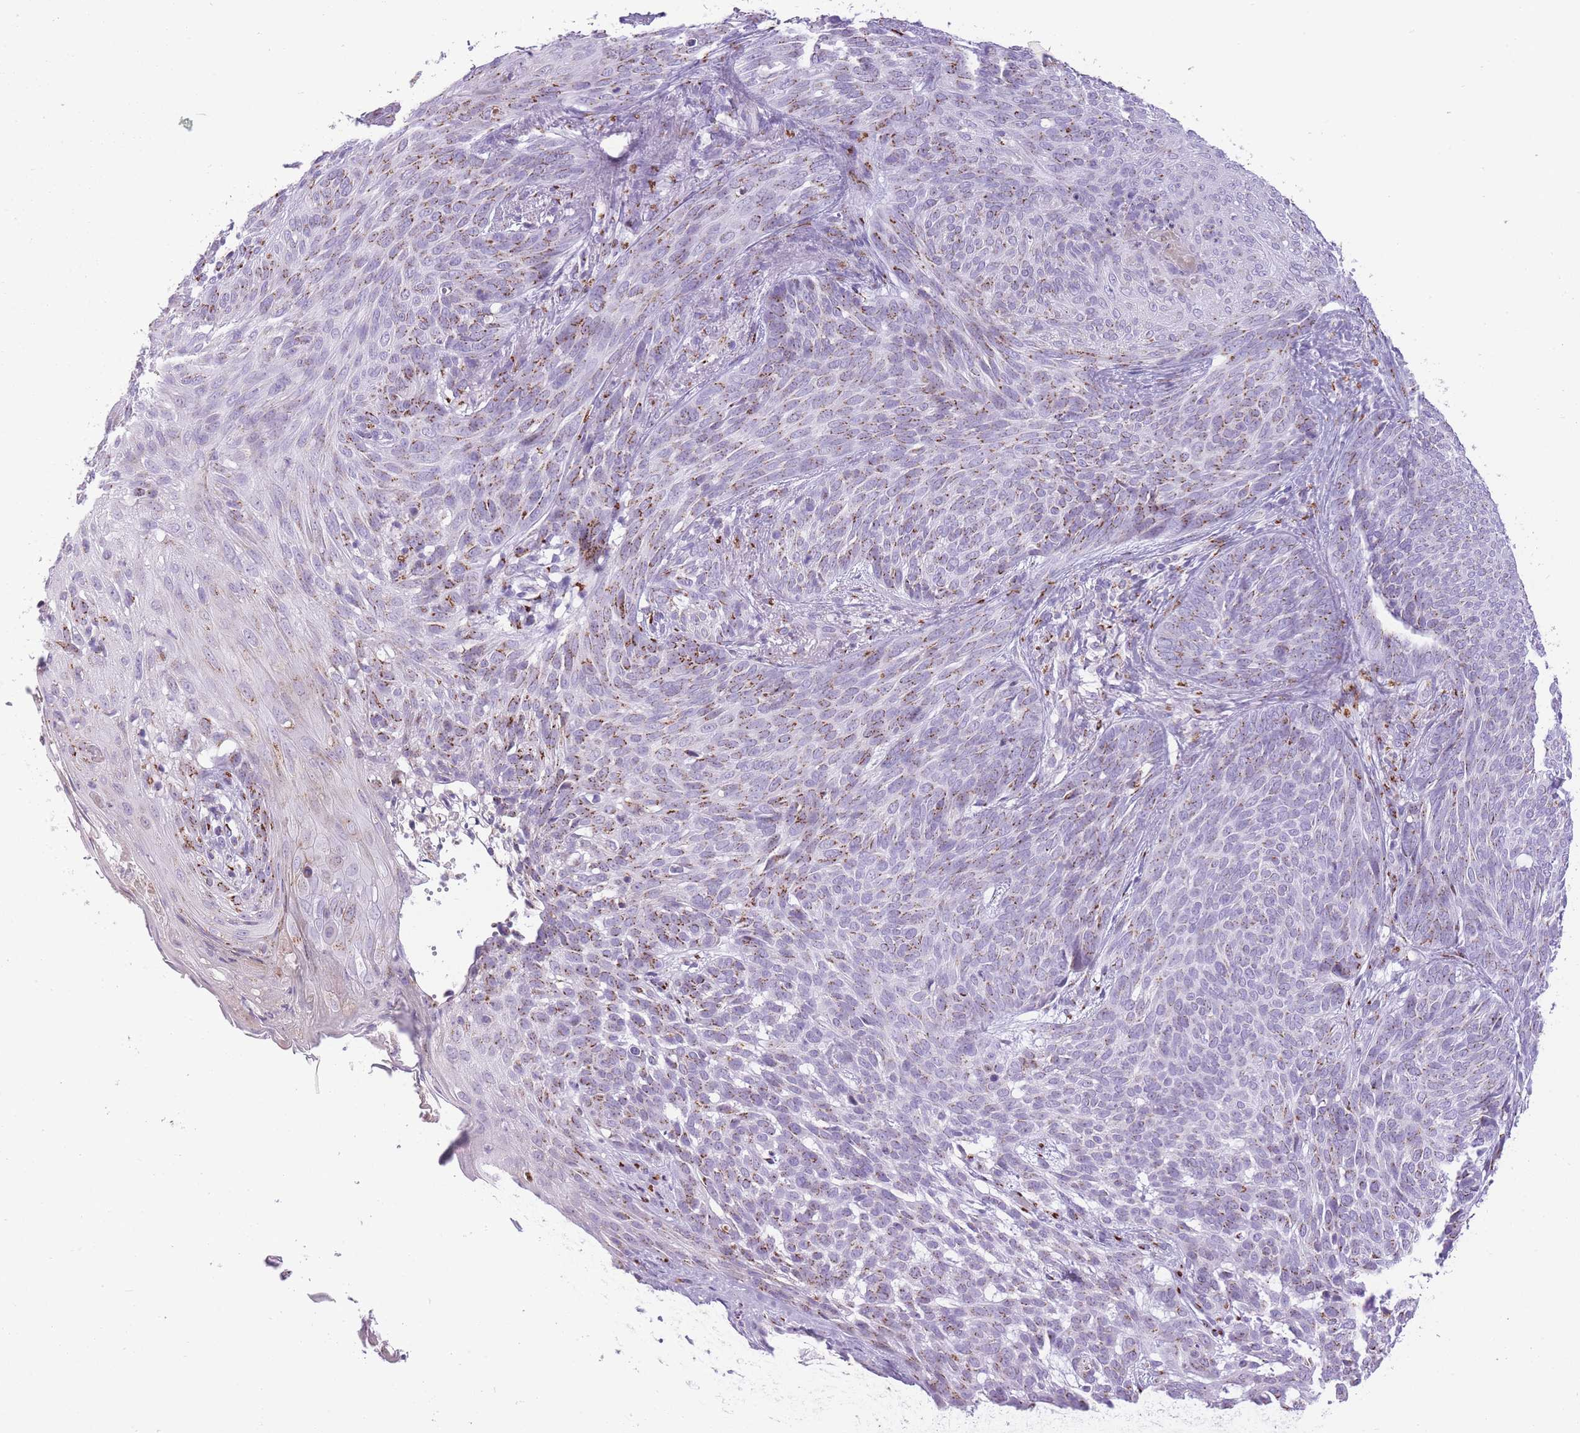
{"staining": {"intensity": "moderate", "quantity": "25%-75%", "location": "cytoplasmic/membranous"}, "tissue": "skin cancer", "cell_type": "Tumor cells", "image_type": "cancer", "snomed": [{"axis": "morphology", "description": "Basal cell carcinoma"}, {"axis": "topography", "description": "Skin"}], "caption": "A brown stain labels moderate cytoplasmic/membranous staining of a protein in skin cancer tumor cells.", "gene": "B4GALT2", "patient": {"sex": "female", "age": 86}}